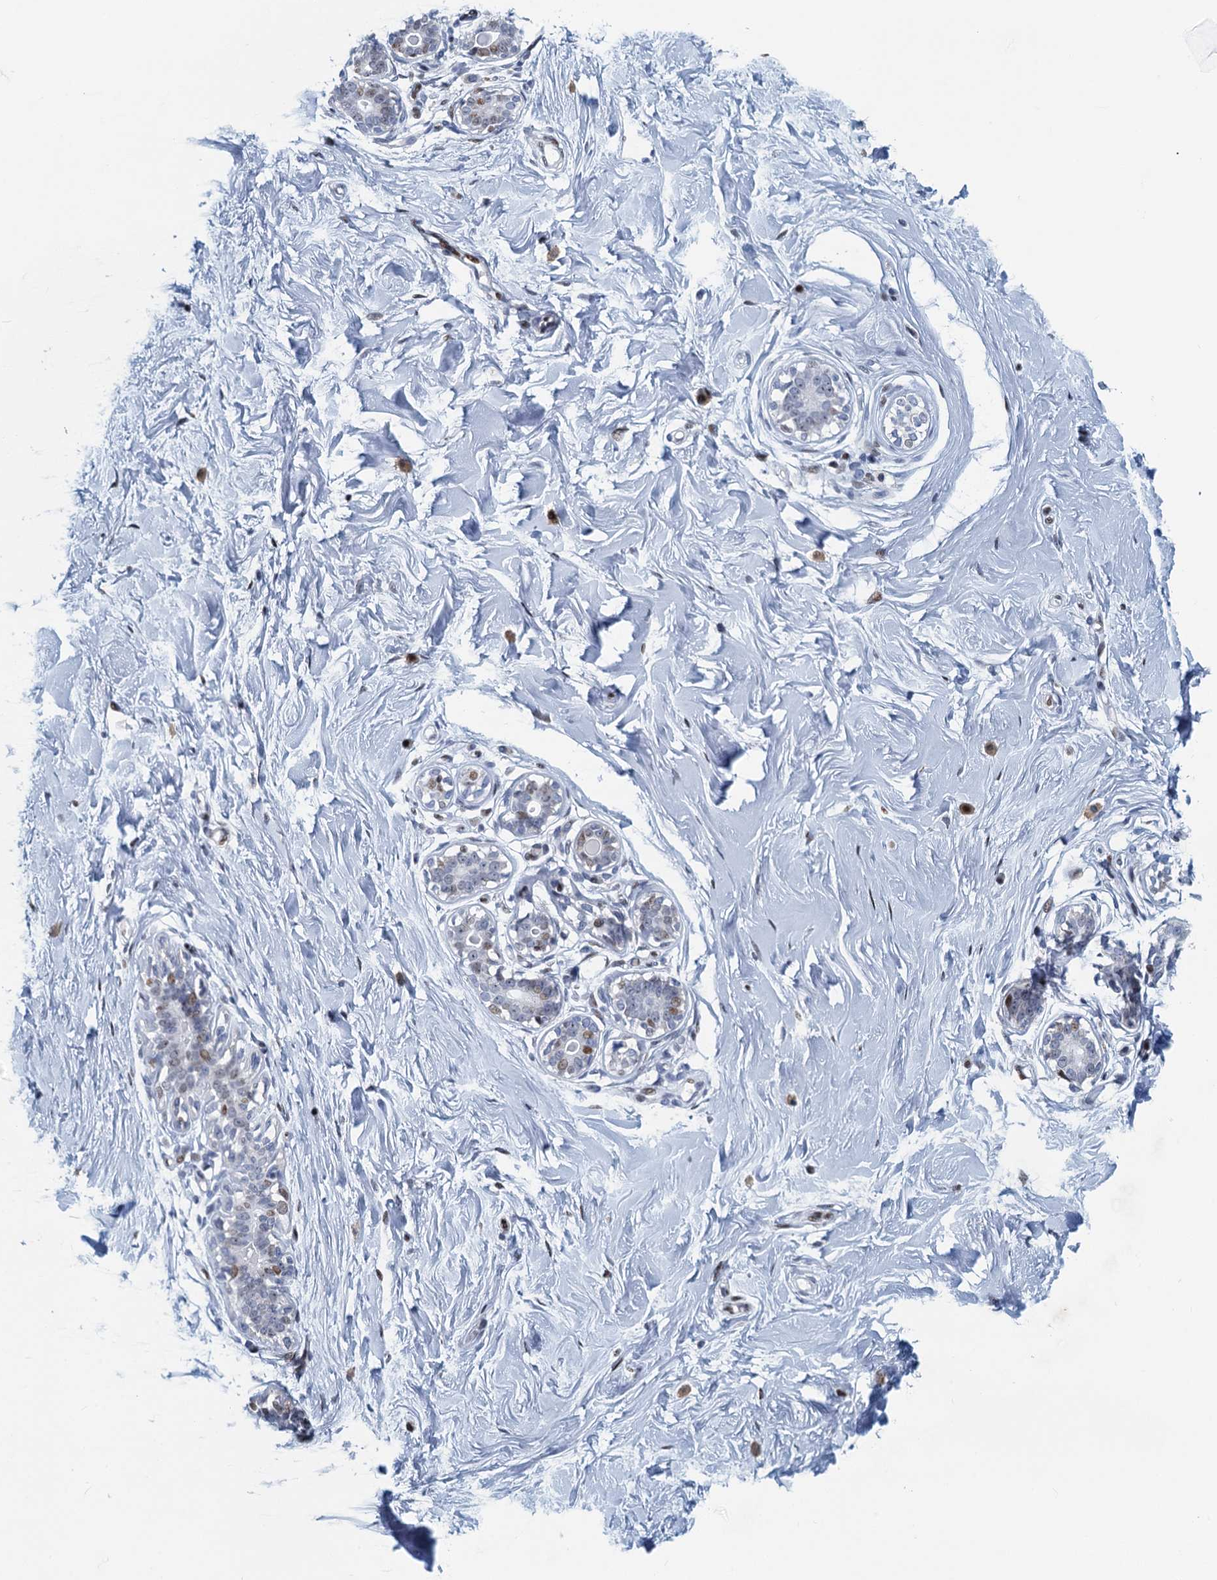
{"staining": {"intensity": "negative", "quantity": "none", "location": "none"}, "tissue": "breast", "cell_type": "Adipocytes", "image_type": "normal", "snomed": [{"axis": "morphology", "description": "Normal tissue, NOS"}, {"axis": "morphology", "description": "Adenoma, NOS"}, {"axis": "topography", "description": "Breast"}], "caption": "Immunohistochemistry micrograph of benign breast: human breast stained with DAB (3,3'-diaminobenzidine) demonstrates no significant protein staining in adipocytes.", "gene": "ANKRD13D", "patient": {"sex": "female", "age": 23}}